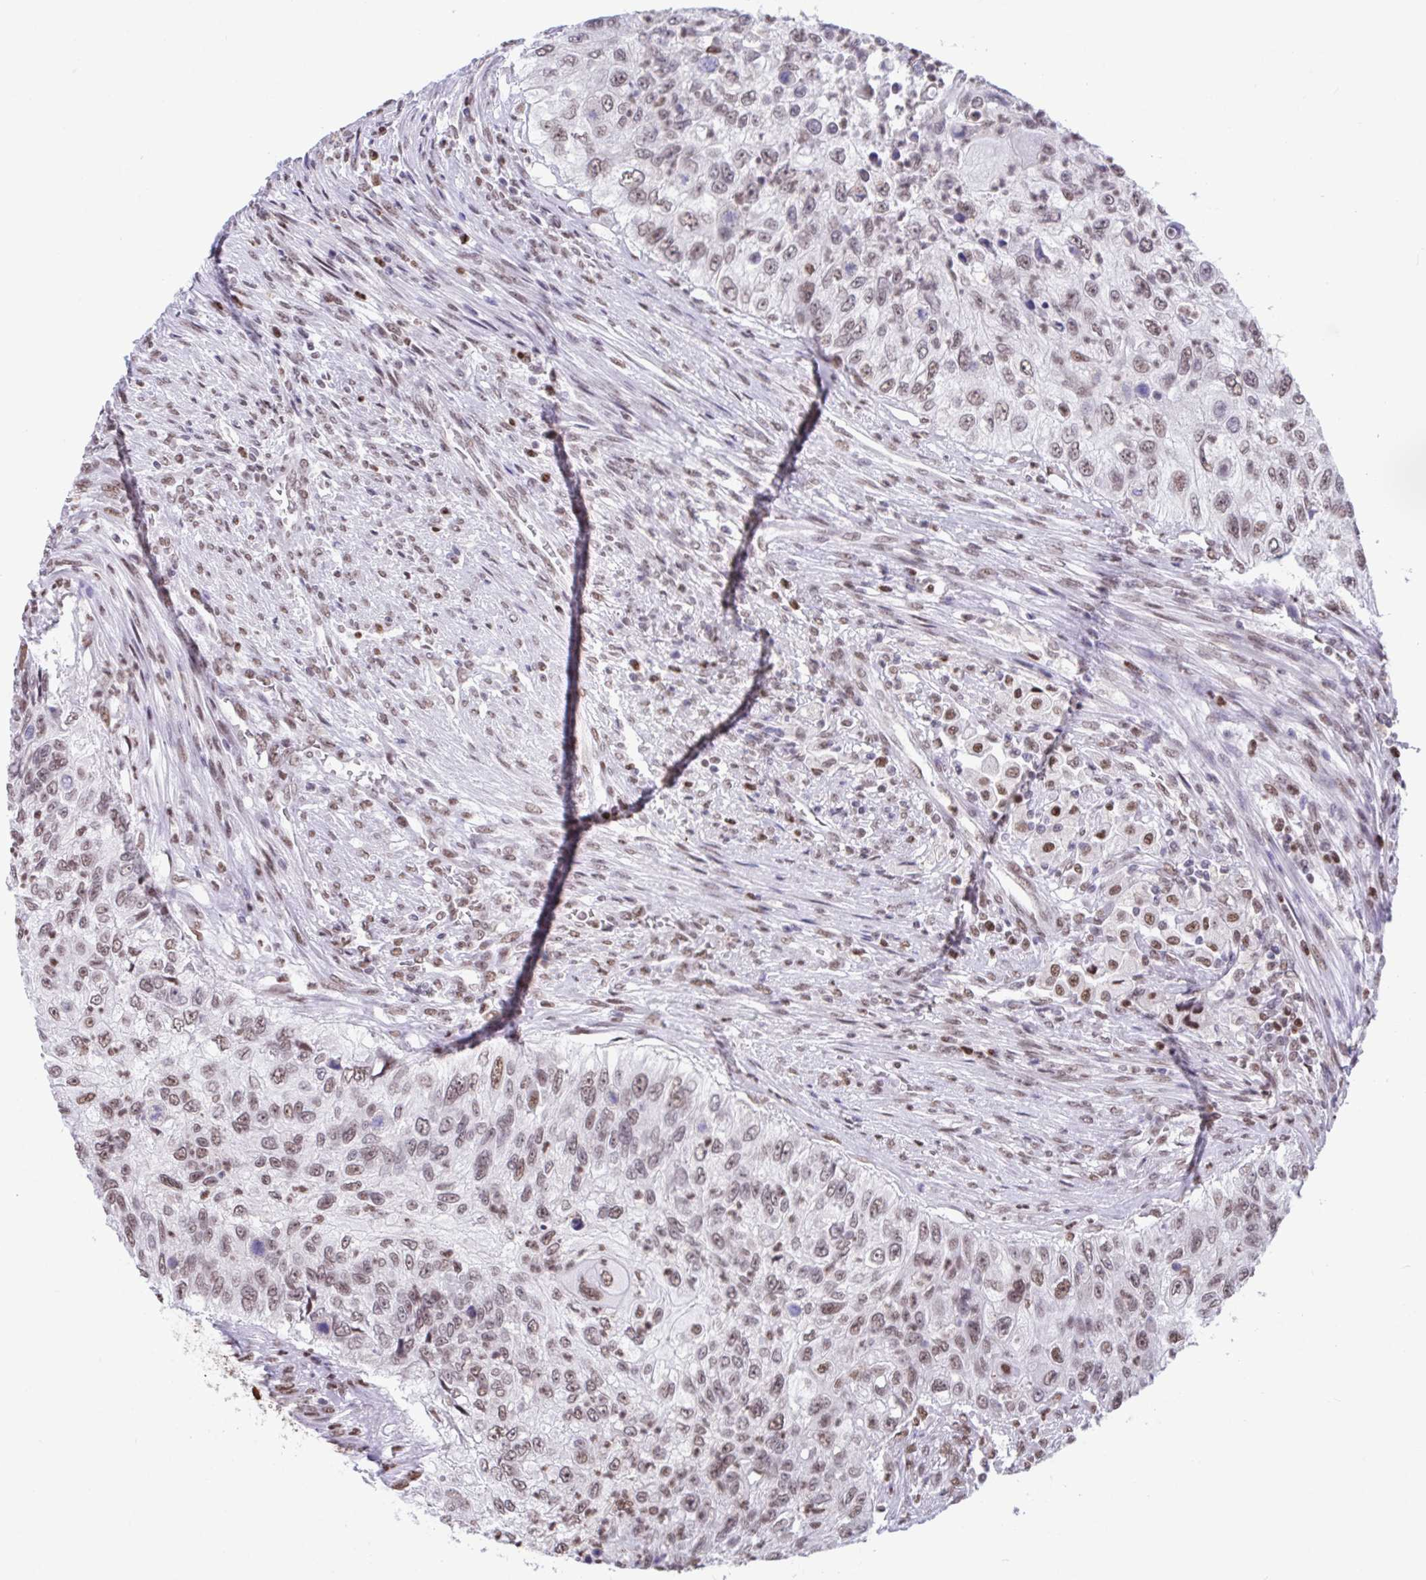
{"staining": {"intensity": "moderate", "quantity": "25%-75%", "location": "nuclear"}, "tissue": "urothelial cancer", "cell_type": "Tumor cells", "image_type": "cancer", "snomed": [{"axis": "morphology", "description": "Urothelial carcinoma, High grade"}, {"axis": "topography", "description": "Urinary bladder"}], "caption": "Immunohistochemistry (IHC) staining of high-grade urothelial carcinoma, which demonstrates medium levels of moderate nuclear positivity in approximately 25%-75% of tumor cells indicating moderate nuclear protein positivity. The staining was performed using DAB (brown) for protein detection and nuclei were counterstained in hematoxylin (blue).", "gene": "HNRNPDL", "patient": {"sex": "female", "age": 60}}